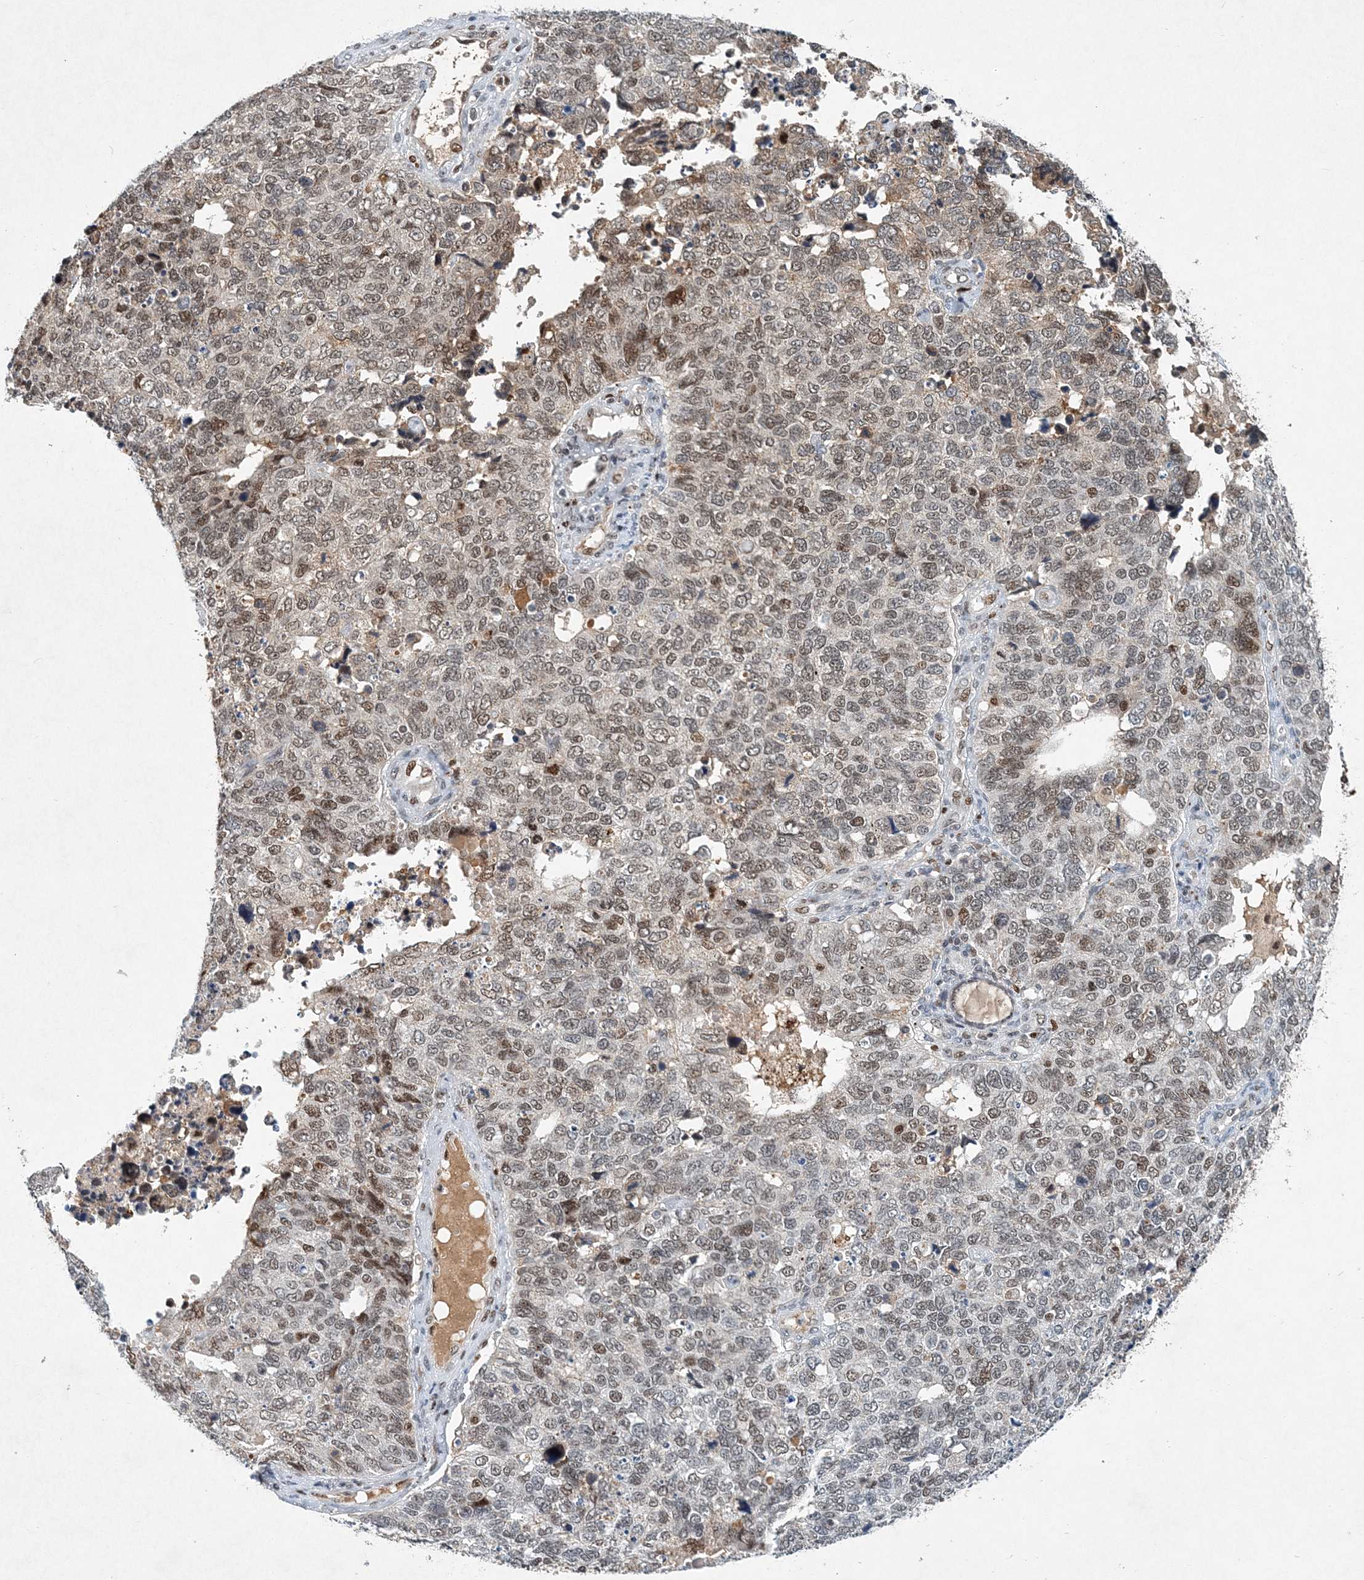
{"staining": {"intensity": "weak", "quantity": "25%-75%", "location": "nuclear"}, "tissue": "cervical cancer", "cell_type": "Tumor cells", "image_type": "cancer", "snomed": [{"axis": "morphology", "description": "Squamous cell carcinoma, NOS"}, {"axis": "topography", "description": "Cervix"}], "caption": "Immunohistochemistry staining of squamous cell carcinoma (cervical), which displays low levels of weak nuclear positivity in approximately 25%-75% of tumor cells indicating weak nuclear protein positivity. The staining was performed using DAB (brown) for protein detection and nuclei were counterstained in hematoxylin (blue).", "gene": "KPNA4", "patient": {"sex": "female", "age": 63}}